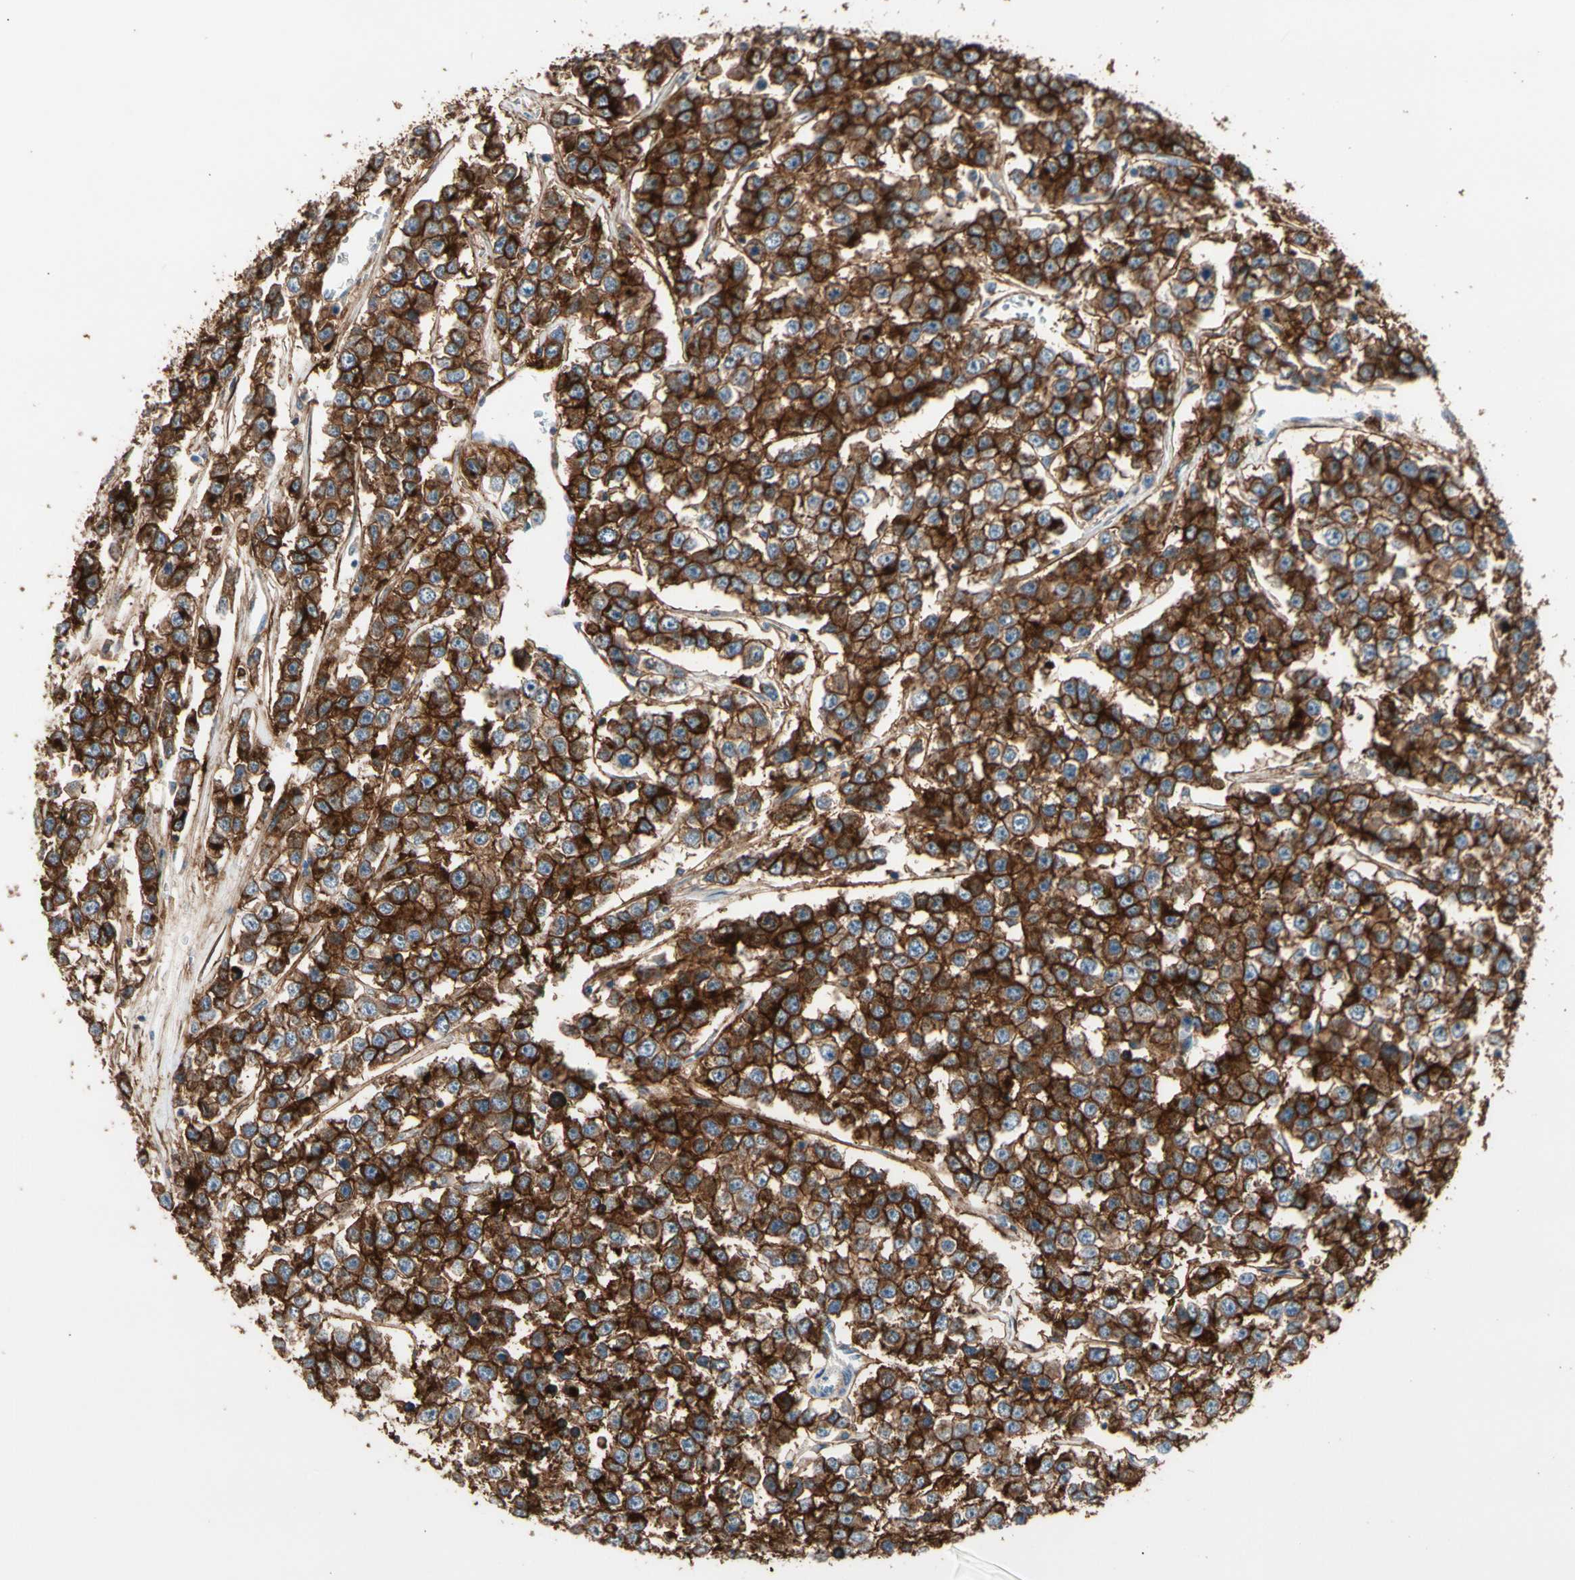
{"staining": {"intensity": "strong", "quantity": ">75%", "location": "cytoplasmic/membranous"}, "tissue": "testis cancer", "cell_type": "Tumor cells", "image_type": "cancer", "snomed": [{"axis": "morphology", "description": "Seminoma, NOS"}, {"axis": "morphology", "description": "Carcinoma, Embryonal, NOS"}, {"axis": "topography", "description": "Testis"}], "caption": "Strong cytoplasmic/membranous protein positivity is identified in about >75% of tumor cells in testis cancer (embryonal carcinoma).", "gene": "SUSD2", "patient": {"sex": "male", "age": 52}}